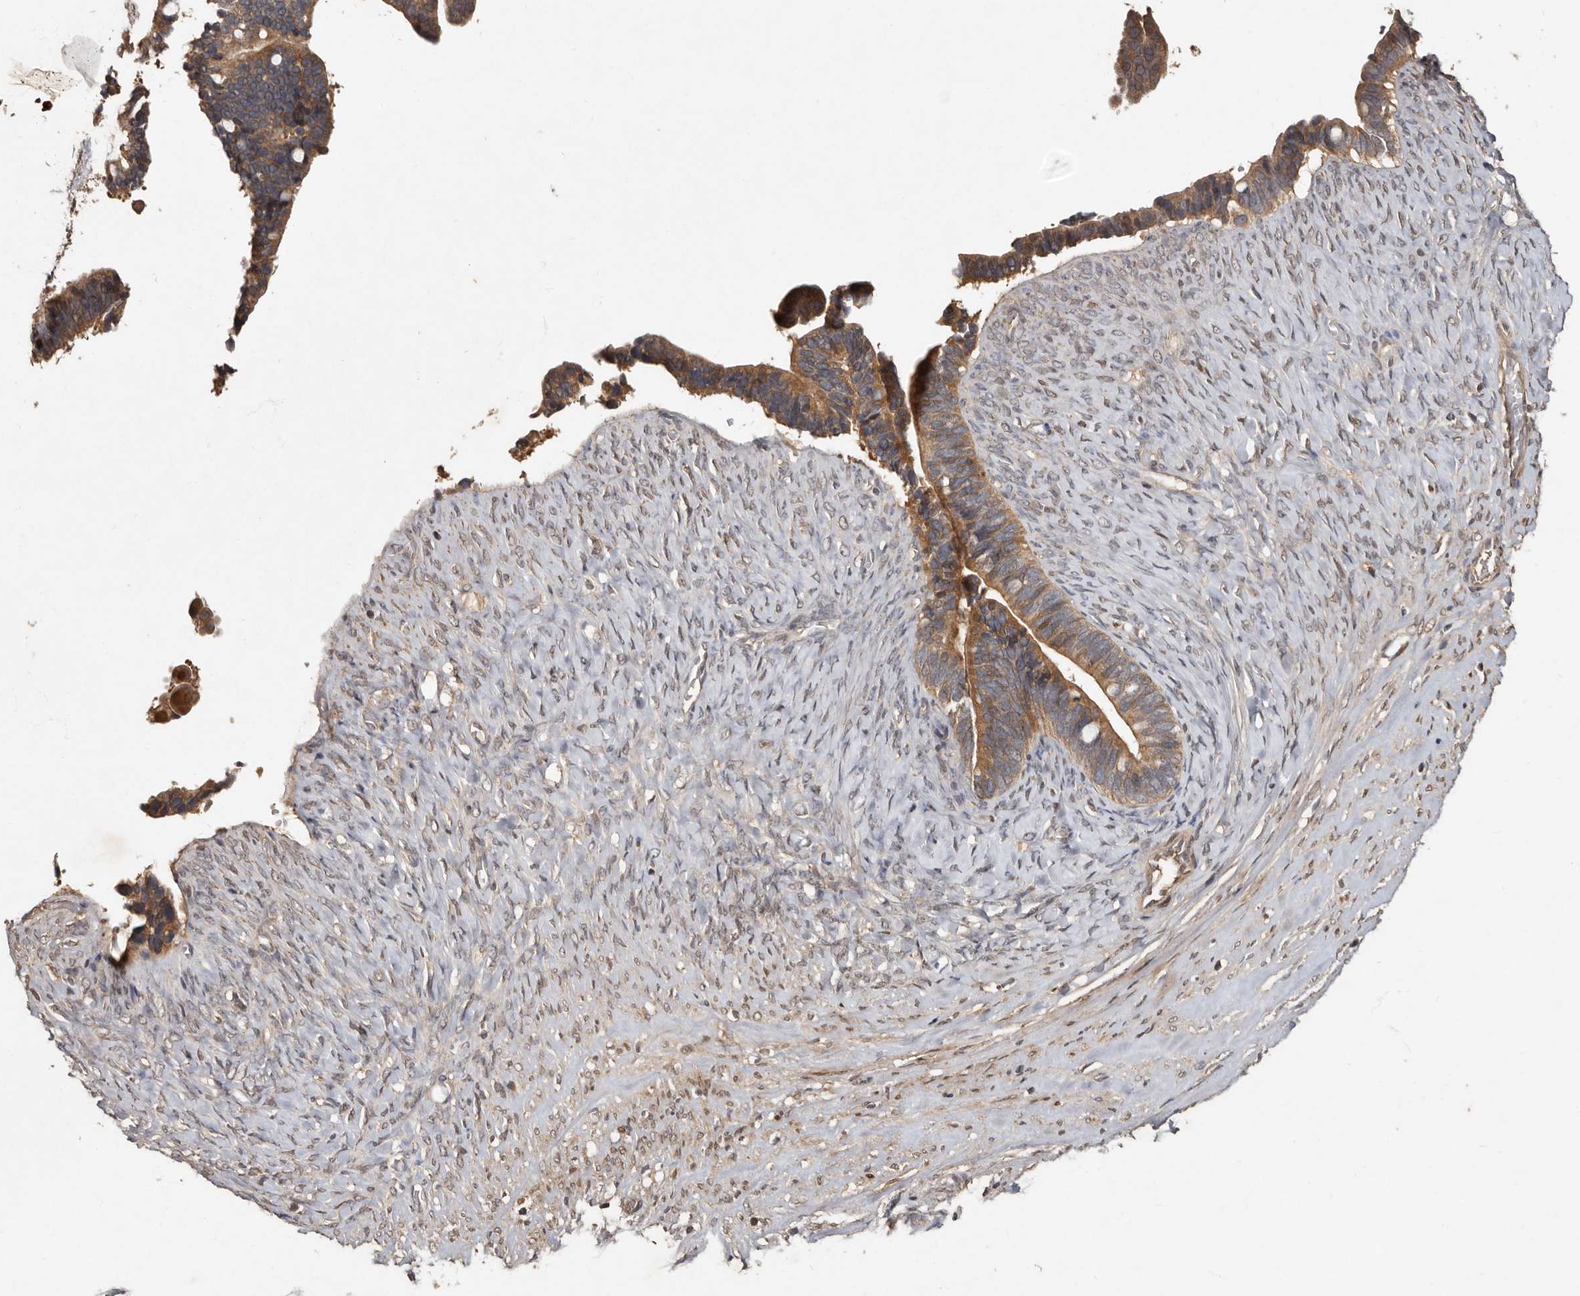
{"staining": {"intensity": "moderate", "quantity": ">75%", "location": "cytoplasmic/membranous"}, "tissue": "ovarian cancer", "cell_type": "Tumor cells", "image_type": "cancer", "snomed": [{"axis": "morphology", "description": "Cystadenocarcinoma, serous, NOS"}, {"axis": "topography", "description": "Ovary"}], "caption": "A medium amount of moderate cytoplasmic/membranous expression is appreciated in approximately >75% of tumor cells in ovarian cancer (serous cystadenocarcinoma) tissue. The staining is performed using DAB brown chromogen to label protein expression. The nuclei are counter-stained blue using hematoxylin.", "gene": "KIF26B", "patient": {"sex": "female", "age": 56}}